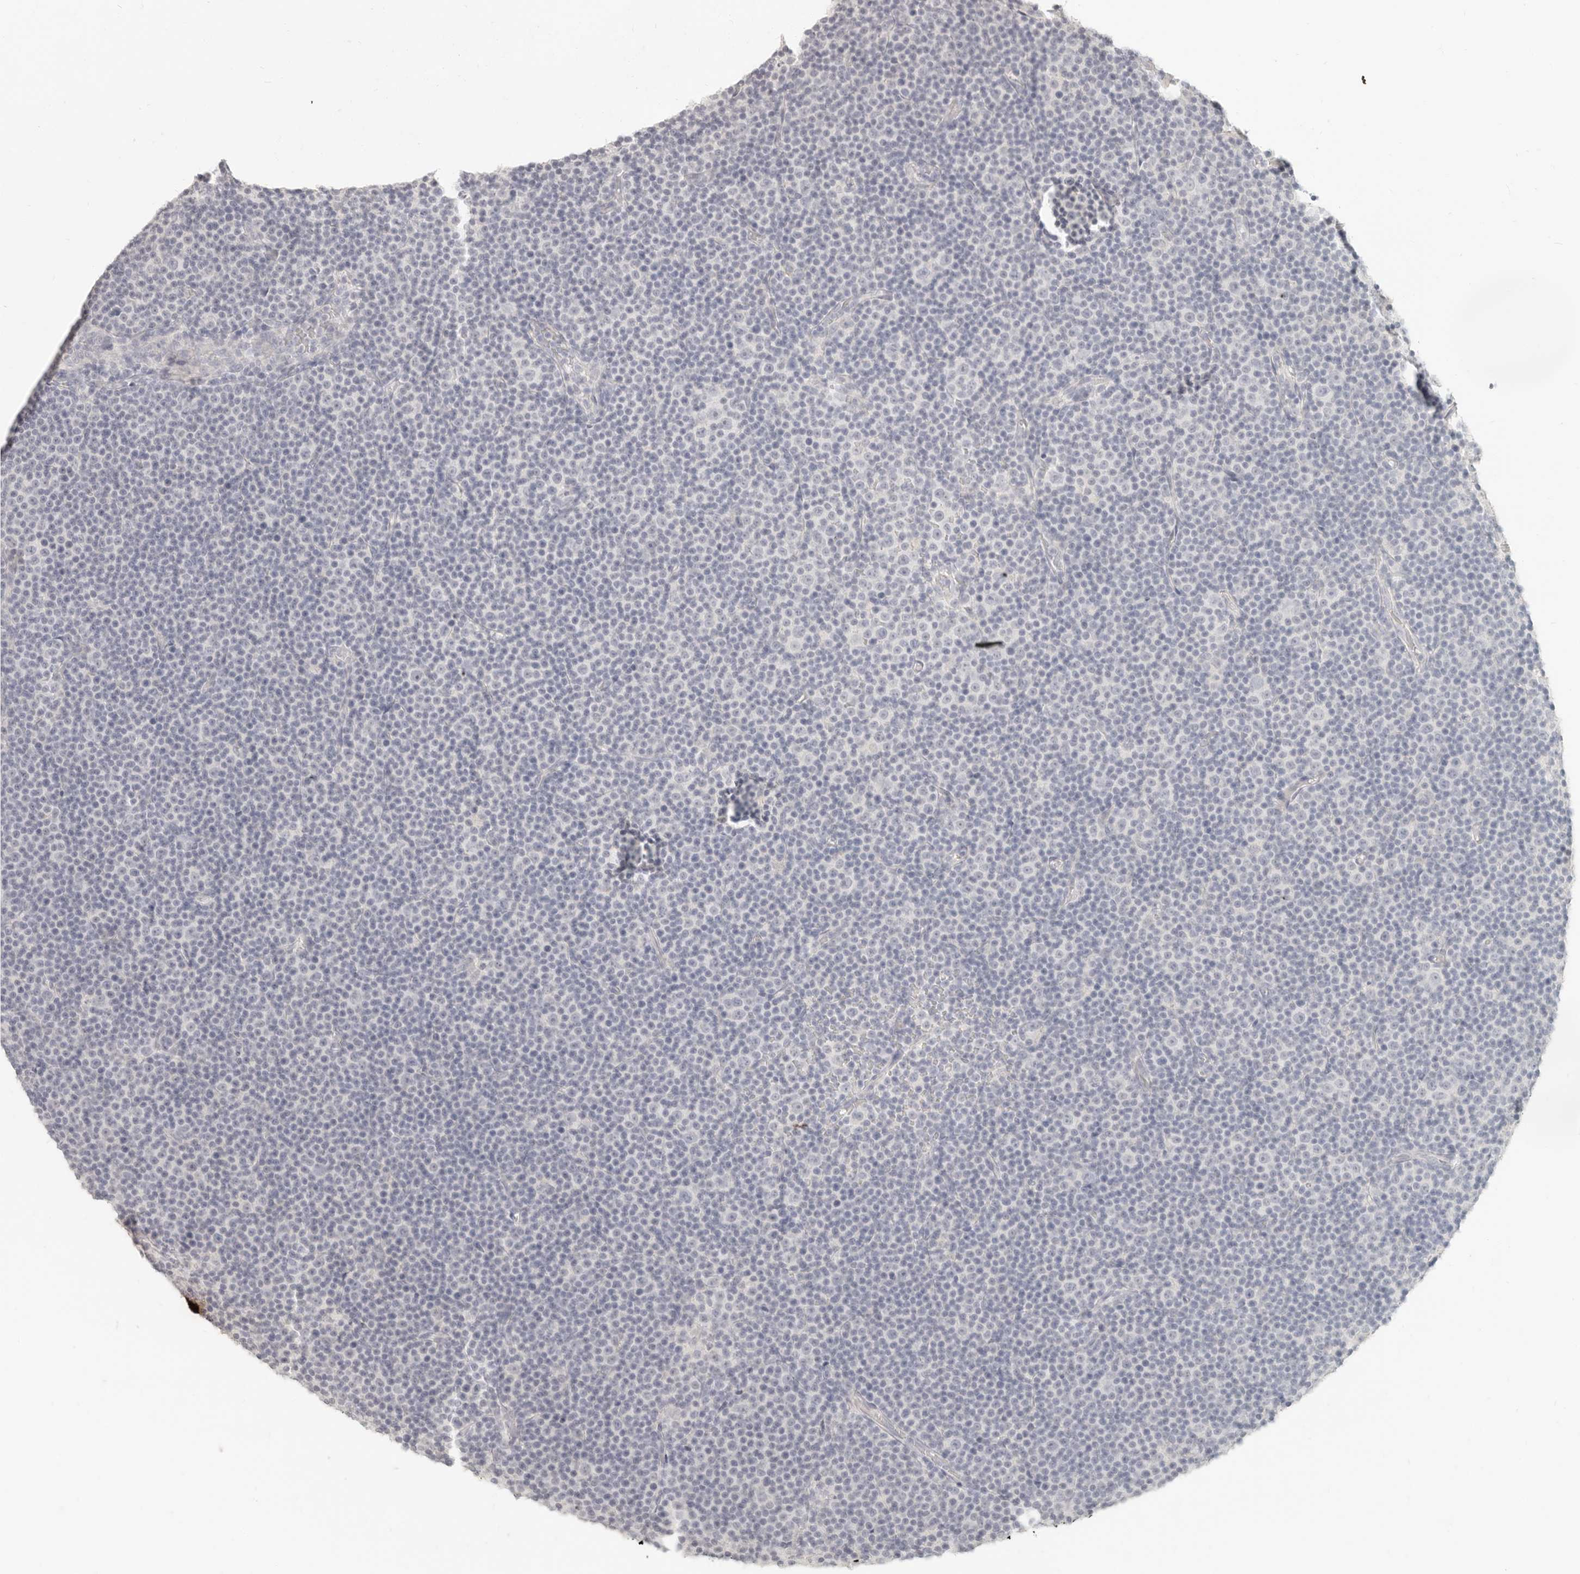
{"staining": {"intensity": "negative", "quantity": "none", "location": "none"}, "tissue": "lymphoma", "cell_type": "Tumor cells", "image_type": "cancer", "snomed": [{"axis": "morphology", "description": "Malignant lymphoma, non-Hodgkin's type, Low grade"}, {"axis": "topography", "description": "Lymph node"}], "caption": "Immunohistochemistry (IHC) photomicrograph of lymphoma stained for a protein (brown), which displays no expression in tumor cells.", "gene": "EPCAM", "patient": {"sex": "female", "age": 67}}